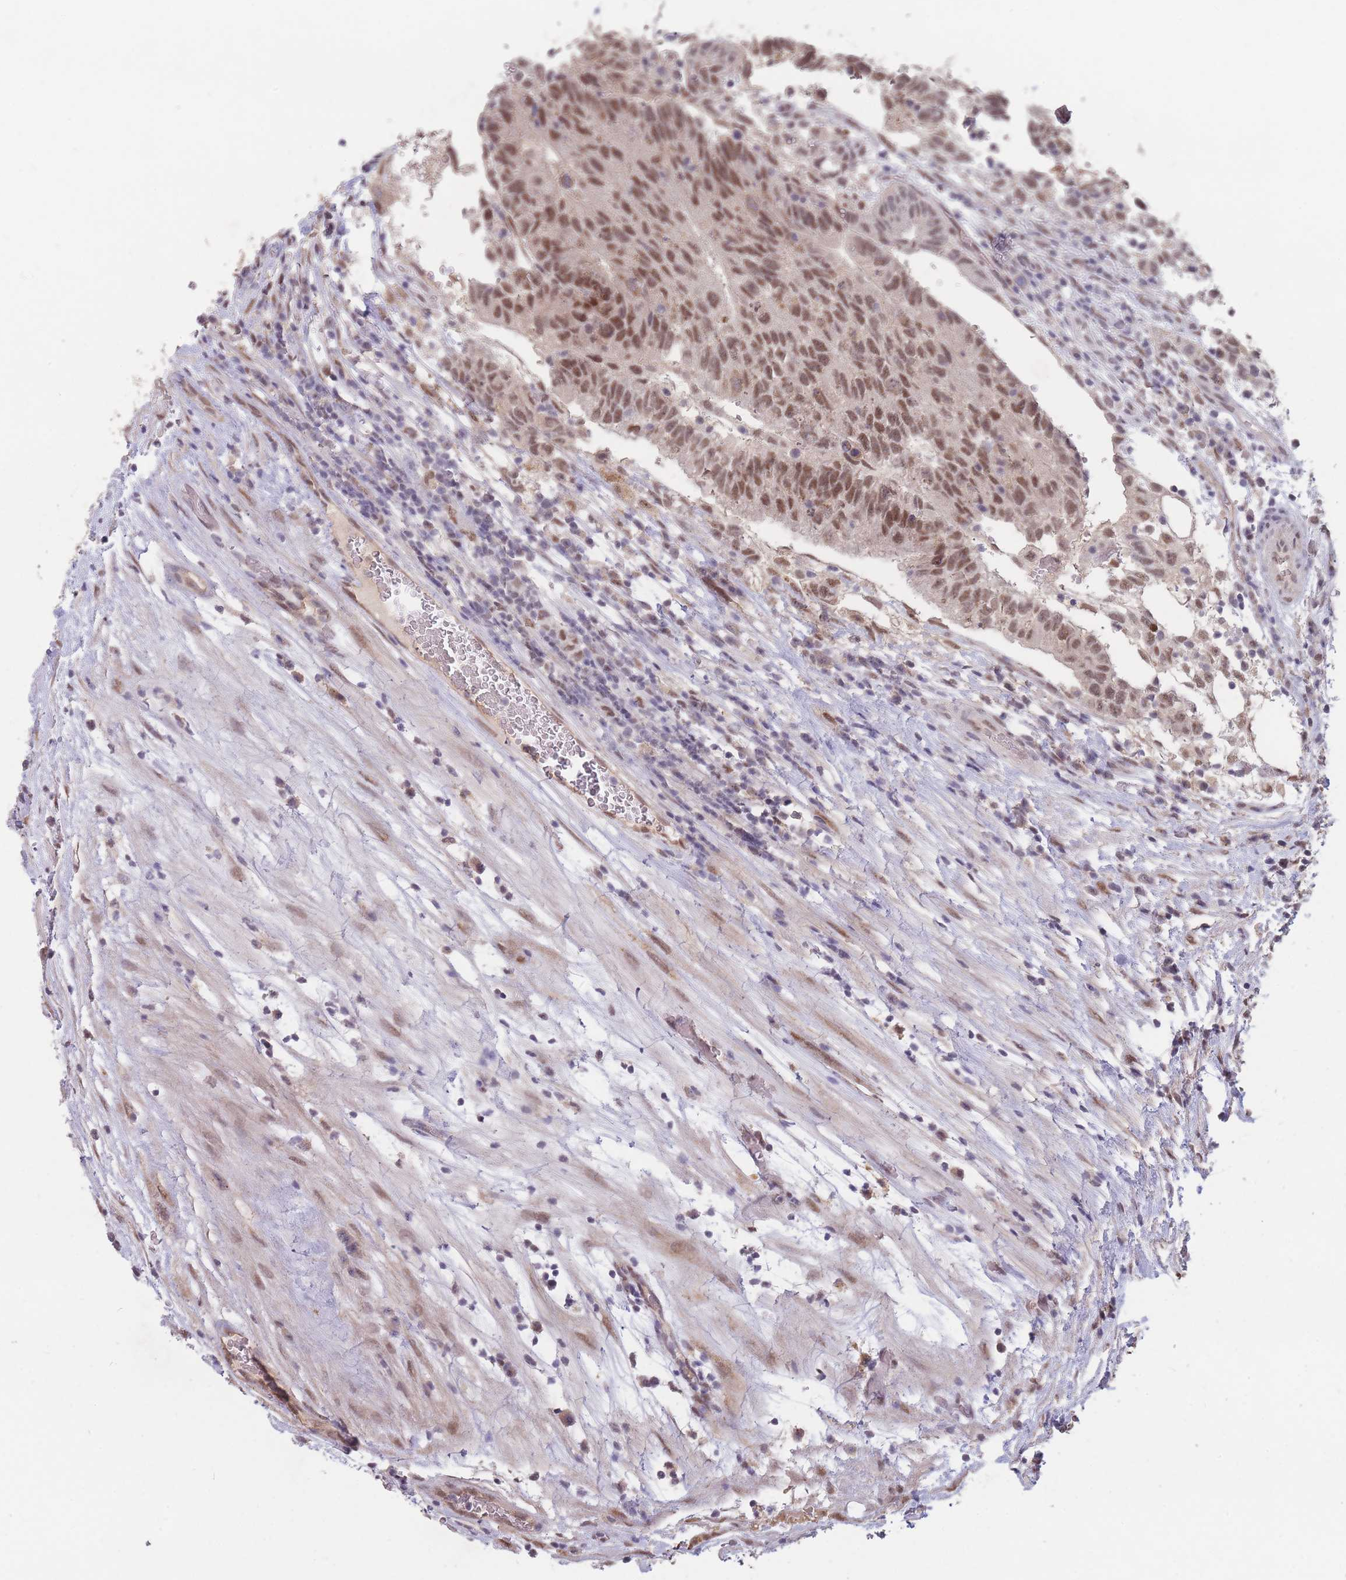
{"staining": {"intensity": "moderate", "quantity": ">75%", "location": "nuclear"}, "tissue": "testis cancer", "cell_type": "Tumor cells", "image_type": "cancer", "snomed": [{"axis": "morphology", "description": "Normal tissue, NOS"}, {"axis": "morphology", "description": "Carcinoma, Embryonal, NOS"}, {"axis": "topography", "description": "Testis"}], "caption": "IHC micrograph of human testis cancer stained for a protein (brown), which displays medium levels of moderate nuclear expression in about >75% of tumor cells.", "gene": "SNRPA1", "patient": {"sex": "male", "age": 32}}